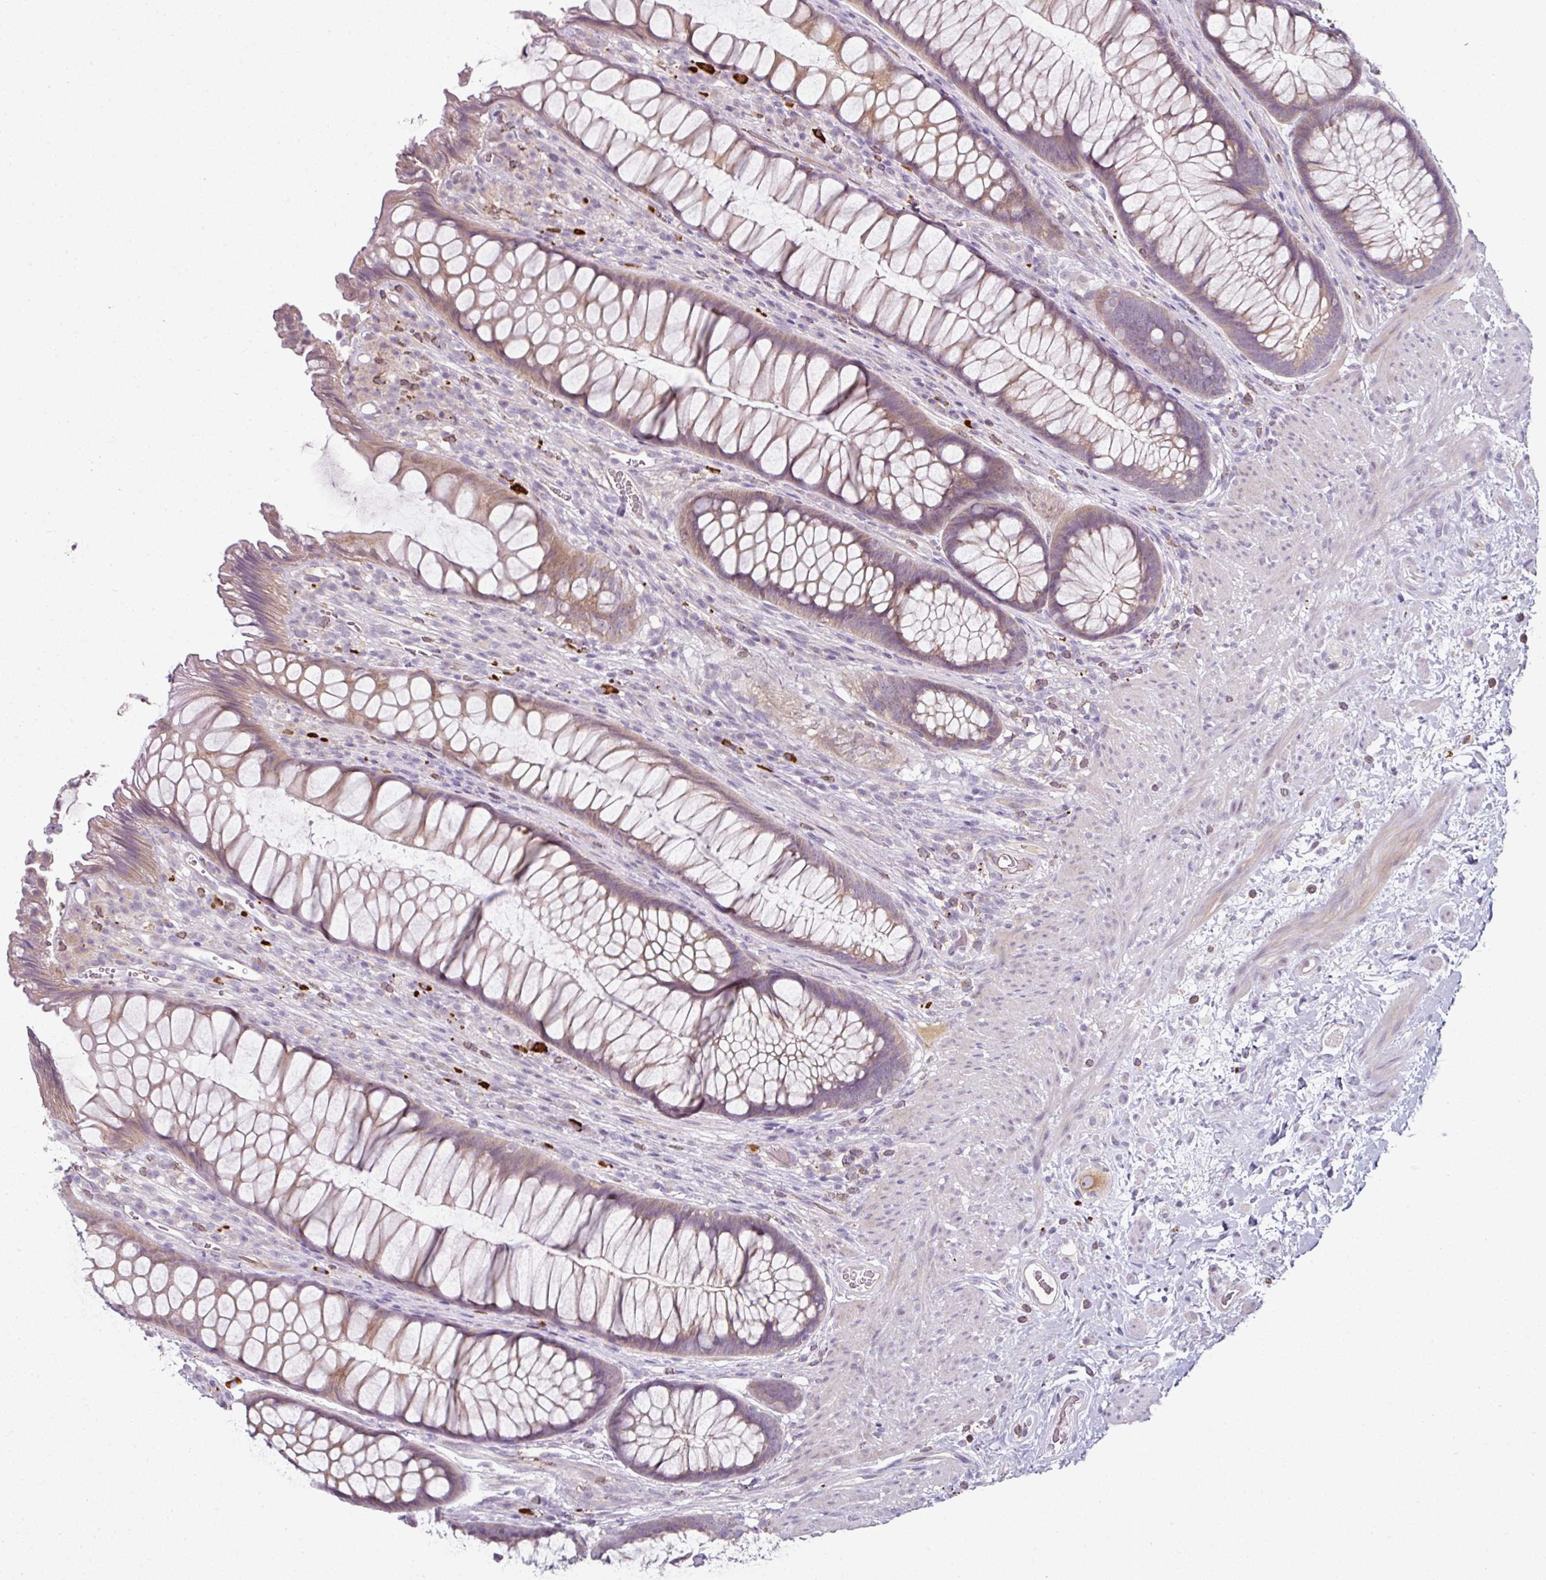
{"staining": {"intensity": "weak", "quantity": ">75%", "location": "cytoplasmic/membranous"}, "tissue": "rectum", "cell_type": "Glandular cells", "image_type": "normal", "snomed": [{"axis": "morphology", "description": "Normal tissue, NOS"}, {"axis": "topography", "description": "Smooth muscle"}, {"axis": "topography", "description": "Rectum"}], "caption": "Protein staining of unremarkable rectum reveals weak cytoplasmic/membranous expression in approximately >75% of glandular cells. Nuclei are stained in blue.", "gene": "FHAD1", "patient": {"sex": "male", "age": 53}}